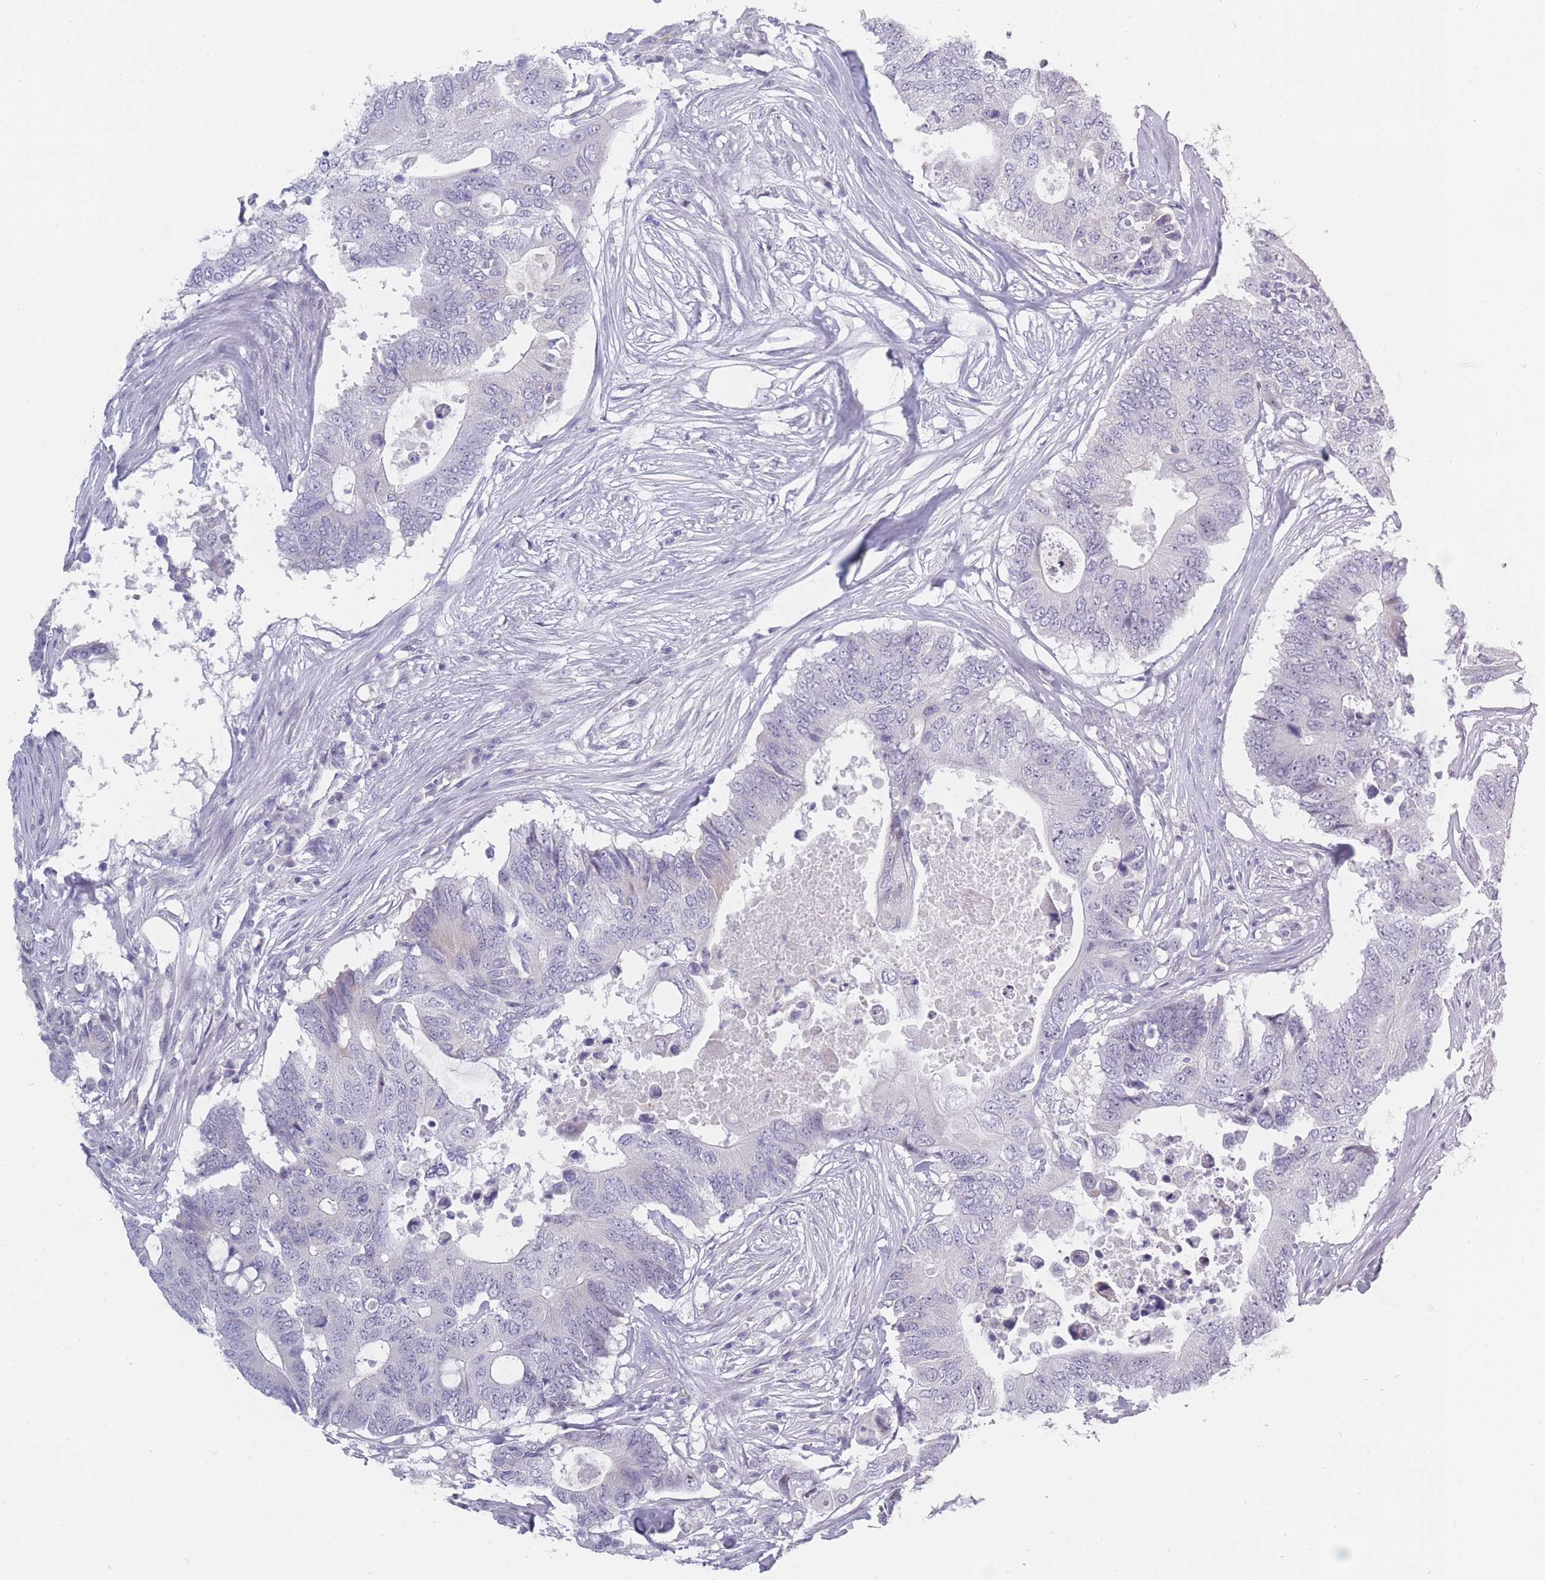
{"staining": {"intensity": "negative", "quantity": "none", "location": "none"}, "tissue": "colorectal cancer", "cell_type": "Tumor cells", "image_type": "cancer", "snomed": [{"axis": "morphology", "description": "Adenocarcinoma, NOS"}, {"axis": "topography", "description": "Colon"}], "caption": "A photomicrograph of adenocarcinoma (colorectal) stained for a protein displays no brown staining in tumor cells. The staining was performed using DAB (3,3'-diaminobenzidine) to visualize the protein expression in brown, while the nuclei were stained in blue with hematoxylin (Magnification: 20x).", "gene": "ROS1", "patient": {"sex": "male", "age": 71}}